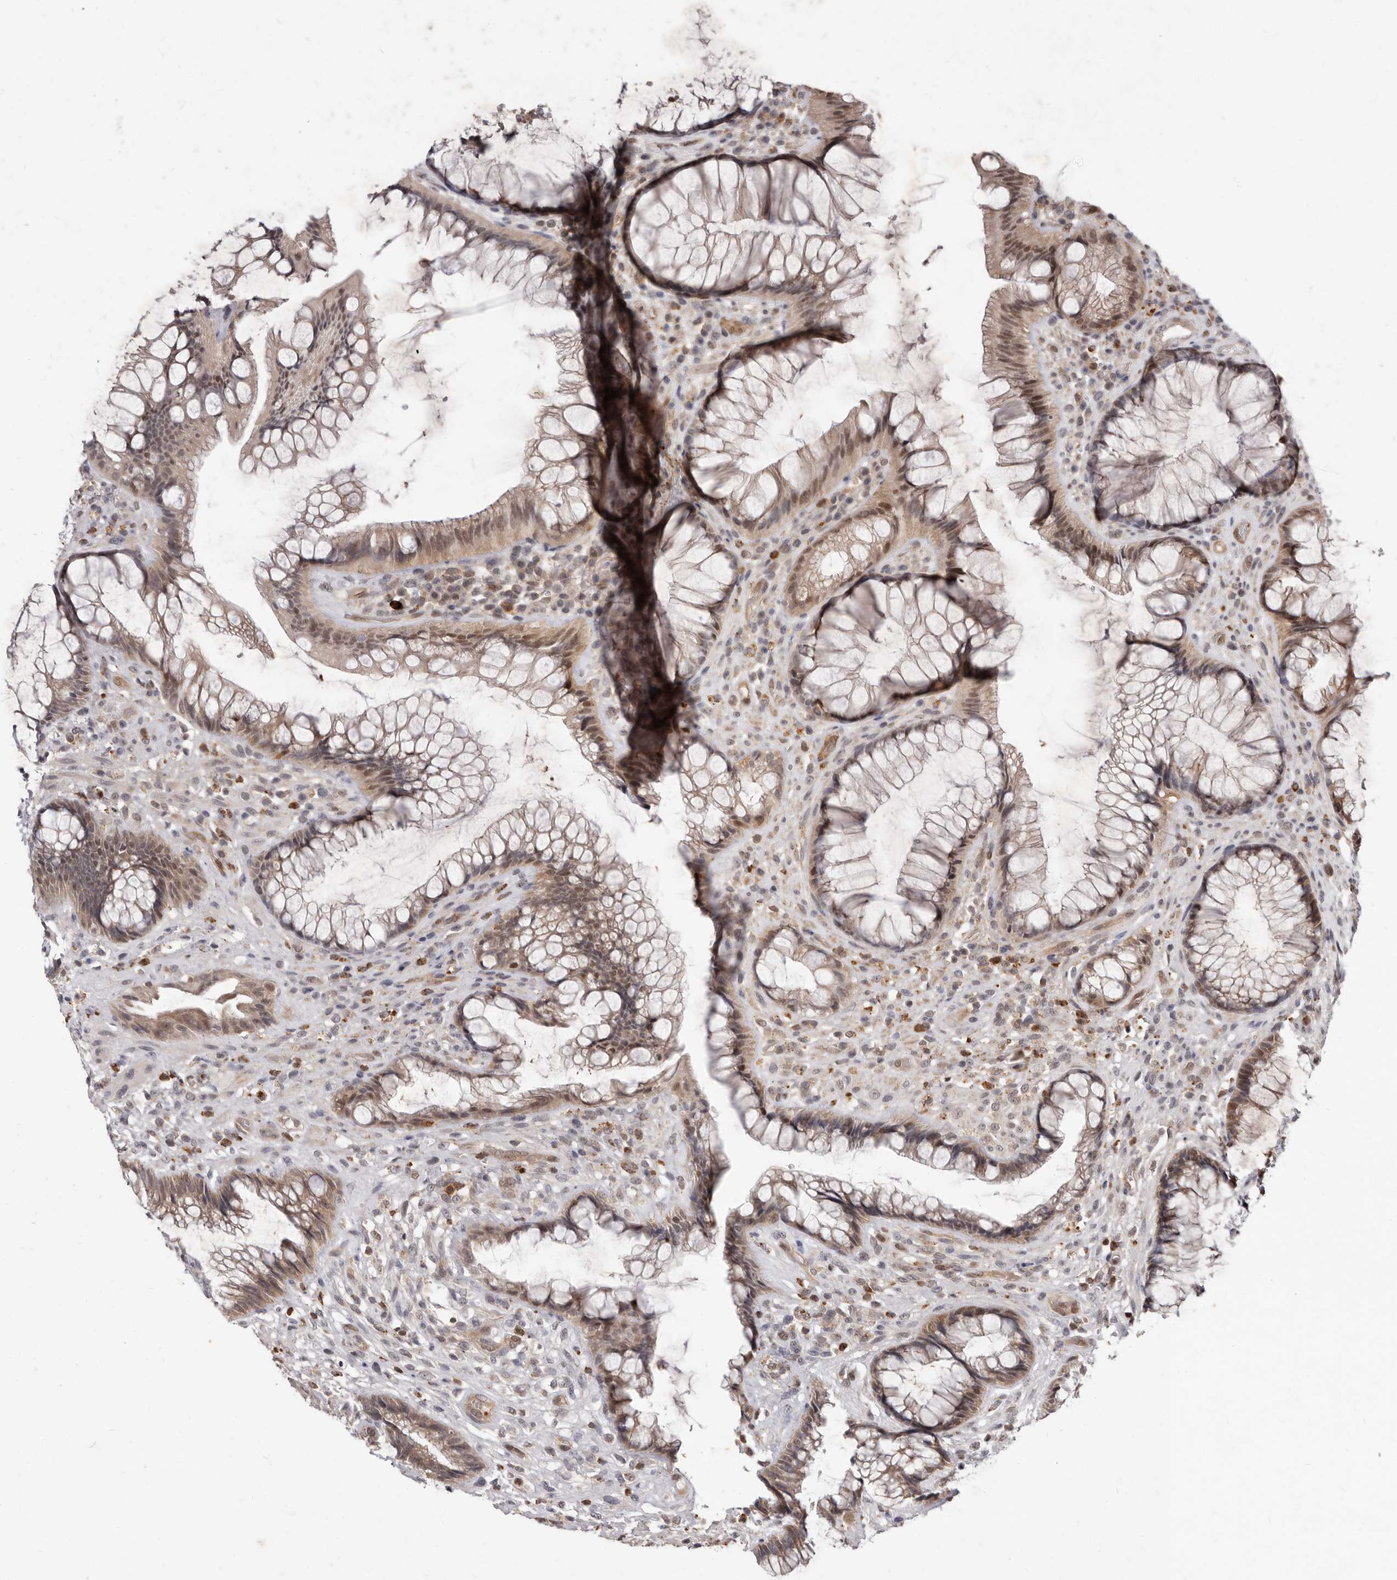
{"staining": {"intensity": "moderate", "quantity": ">75%", "location": "cytoplasmic/membranous,nuclear"}, "tissue": "rectum", "cell_type": "Glandular cells", "image_type": "normal", "snomed": [{"axis": "morphology", "description": "Normal tissue, NOS"}, {"axis": "topography", "description": "Rectum"}], "caption": "Immunohistochemical staining of normal human rectum demonstrates >75% levels of moderate cytoplasmic/membranous,nuclear protein positivity in approximately >75% of glandular cells. (DAB IHC, brown staining for protein, blue staining for nuclei).", "gene": "ACLY", "patient": {"sex": "male", "age": 51}}